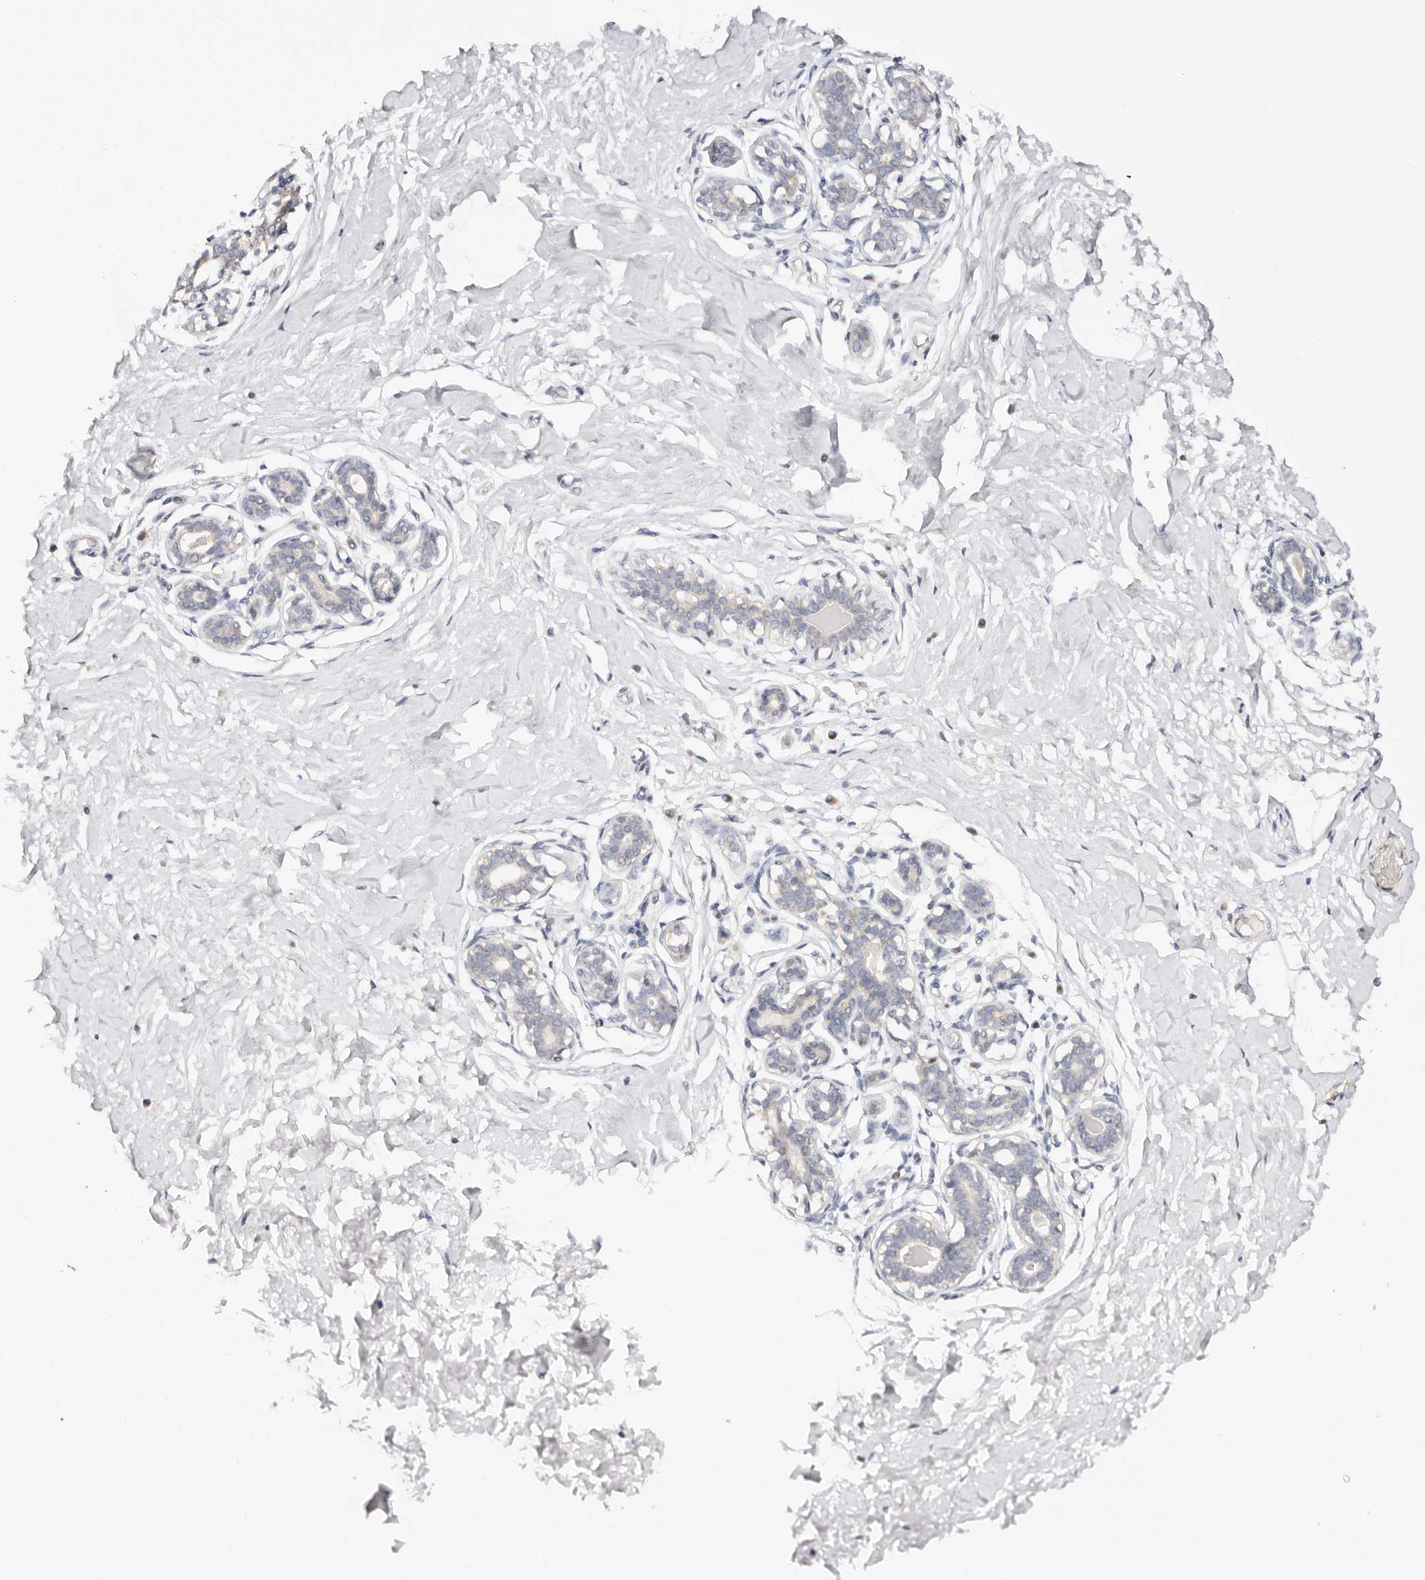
{"staining": {"intensity": "negative", "quantity": "none", "location": "none"}, "tissue": "breast", "cell_type": "Adipocytes", "image_type": "normal", "snomed": [{"axis": "morphology", "description": "Normal tissue, NOS"}, {"axis": "morphology", "description": "Adenoma, NOS"}, {"axis": "topography", "description": "Breast"}], "caption": "Immunohistochemistry (IHC) histopathology image of normal breast: human breast stained with DAB exhibits no significant protein expression in adipocytes. (Immunohistochemistry, brightfield microscopy, high magnification).", "gene": "DNASE1", "patient": {"sex": "female", "age": 23}}